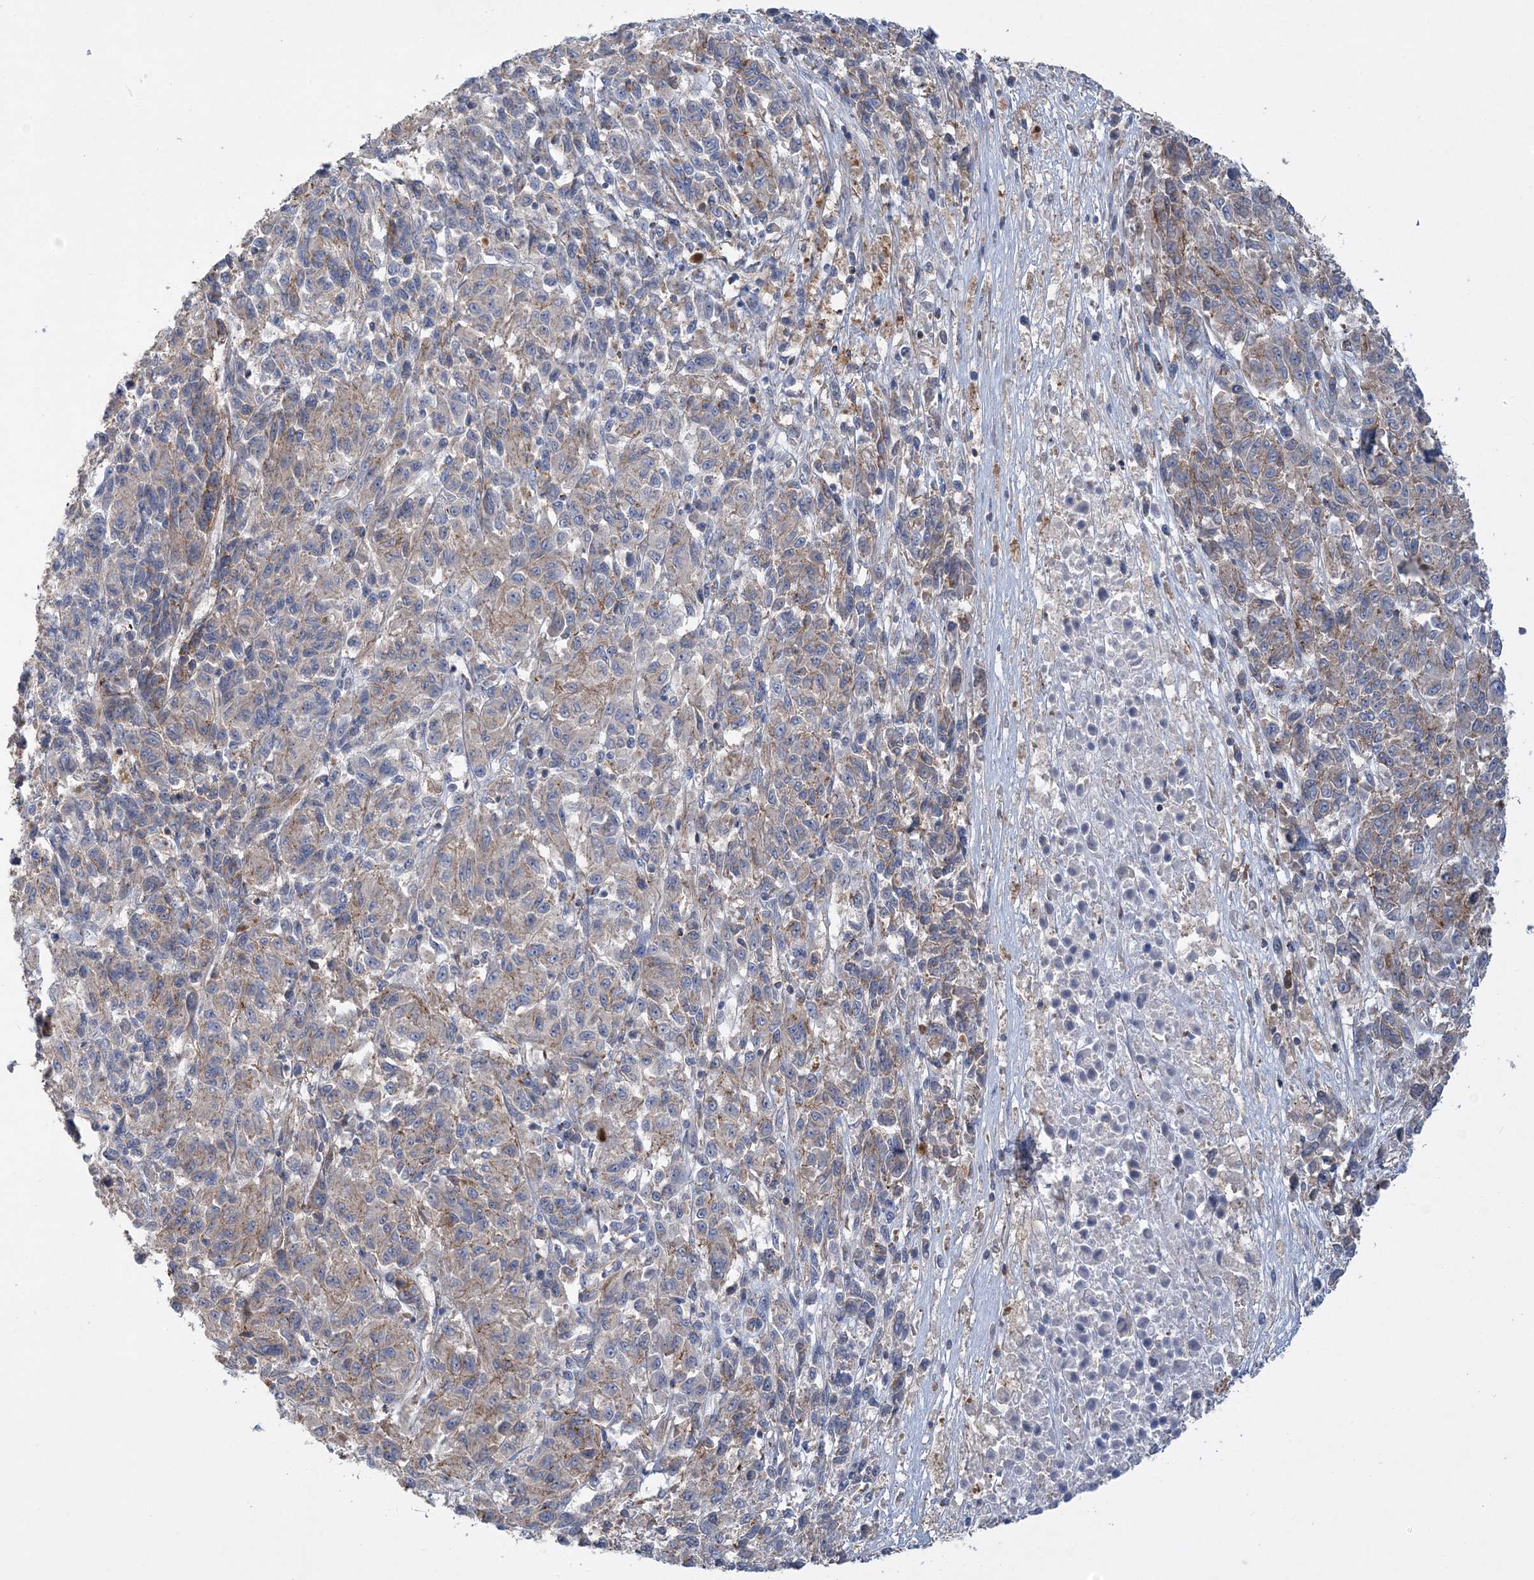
{"staining": {"intensity": "weak", "quantity": "25%-75%", "location": "cytoplasmic/membranous"}, "tissue": "melanoma", "cell_type": "Tumor cells", "image_type": "cancer", "snomed": [{"axis": "morphology", "description": "Malignant melanoma, Metastatic site"}, {"axis": "topography", "description": "Lung"}], "caption": "Melanoma stained for a protein exhibits weak cytoplasmic/membranous positivity in tumor cells. Immunohistochemistry stains the protein in brown and the nuclei are stained blue.", "gene": "PIGC", "patient": {"sex": "male", "age": 64}}